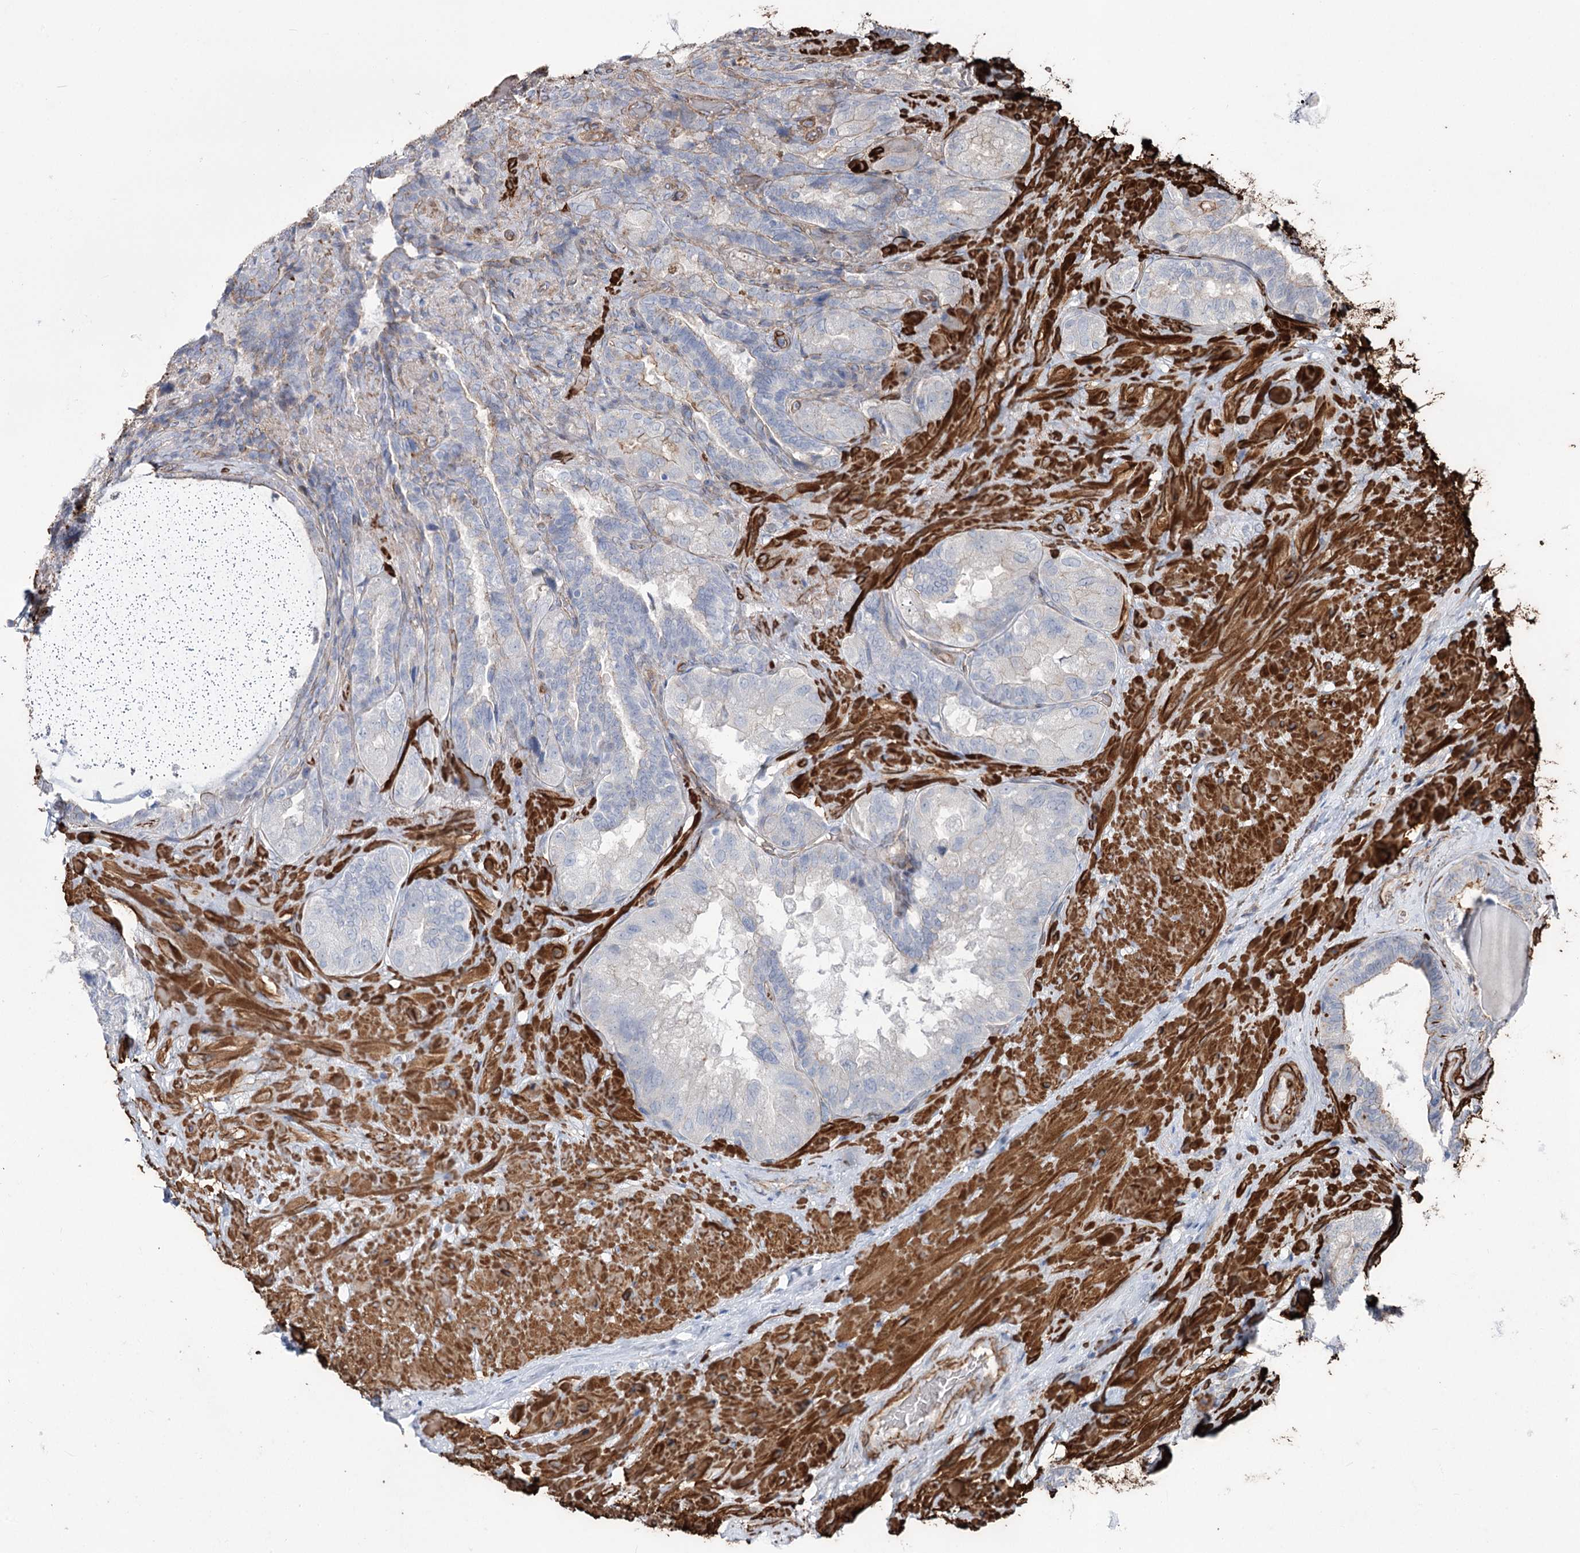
{"staining": {"intensity": "negative", "quantity": "none", "location": "none"}, "tissue": "seminal vesicle", "cell_type": "Glandular cells", "image_type": "normal", "snomed": [{"axis": "morphology", "description": "Normal tissue, NOS"}, {"axis": "topography", "description": "Prostate and seminal vesicle, NOS"}, {"axis": "topography", "description": "Prostate"}, {"axis": "topography", "description": "Seminal veicle"}], "caption": "The image exhibits no staining of glandular cells in normal seminal vesicle. (Immunohistochemistry, brightfield microscopy, high magnification).", "gene": "ARHGAP20", "patient": {"sex": "male", "age": 67}}